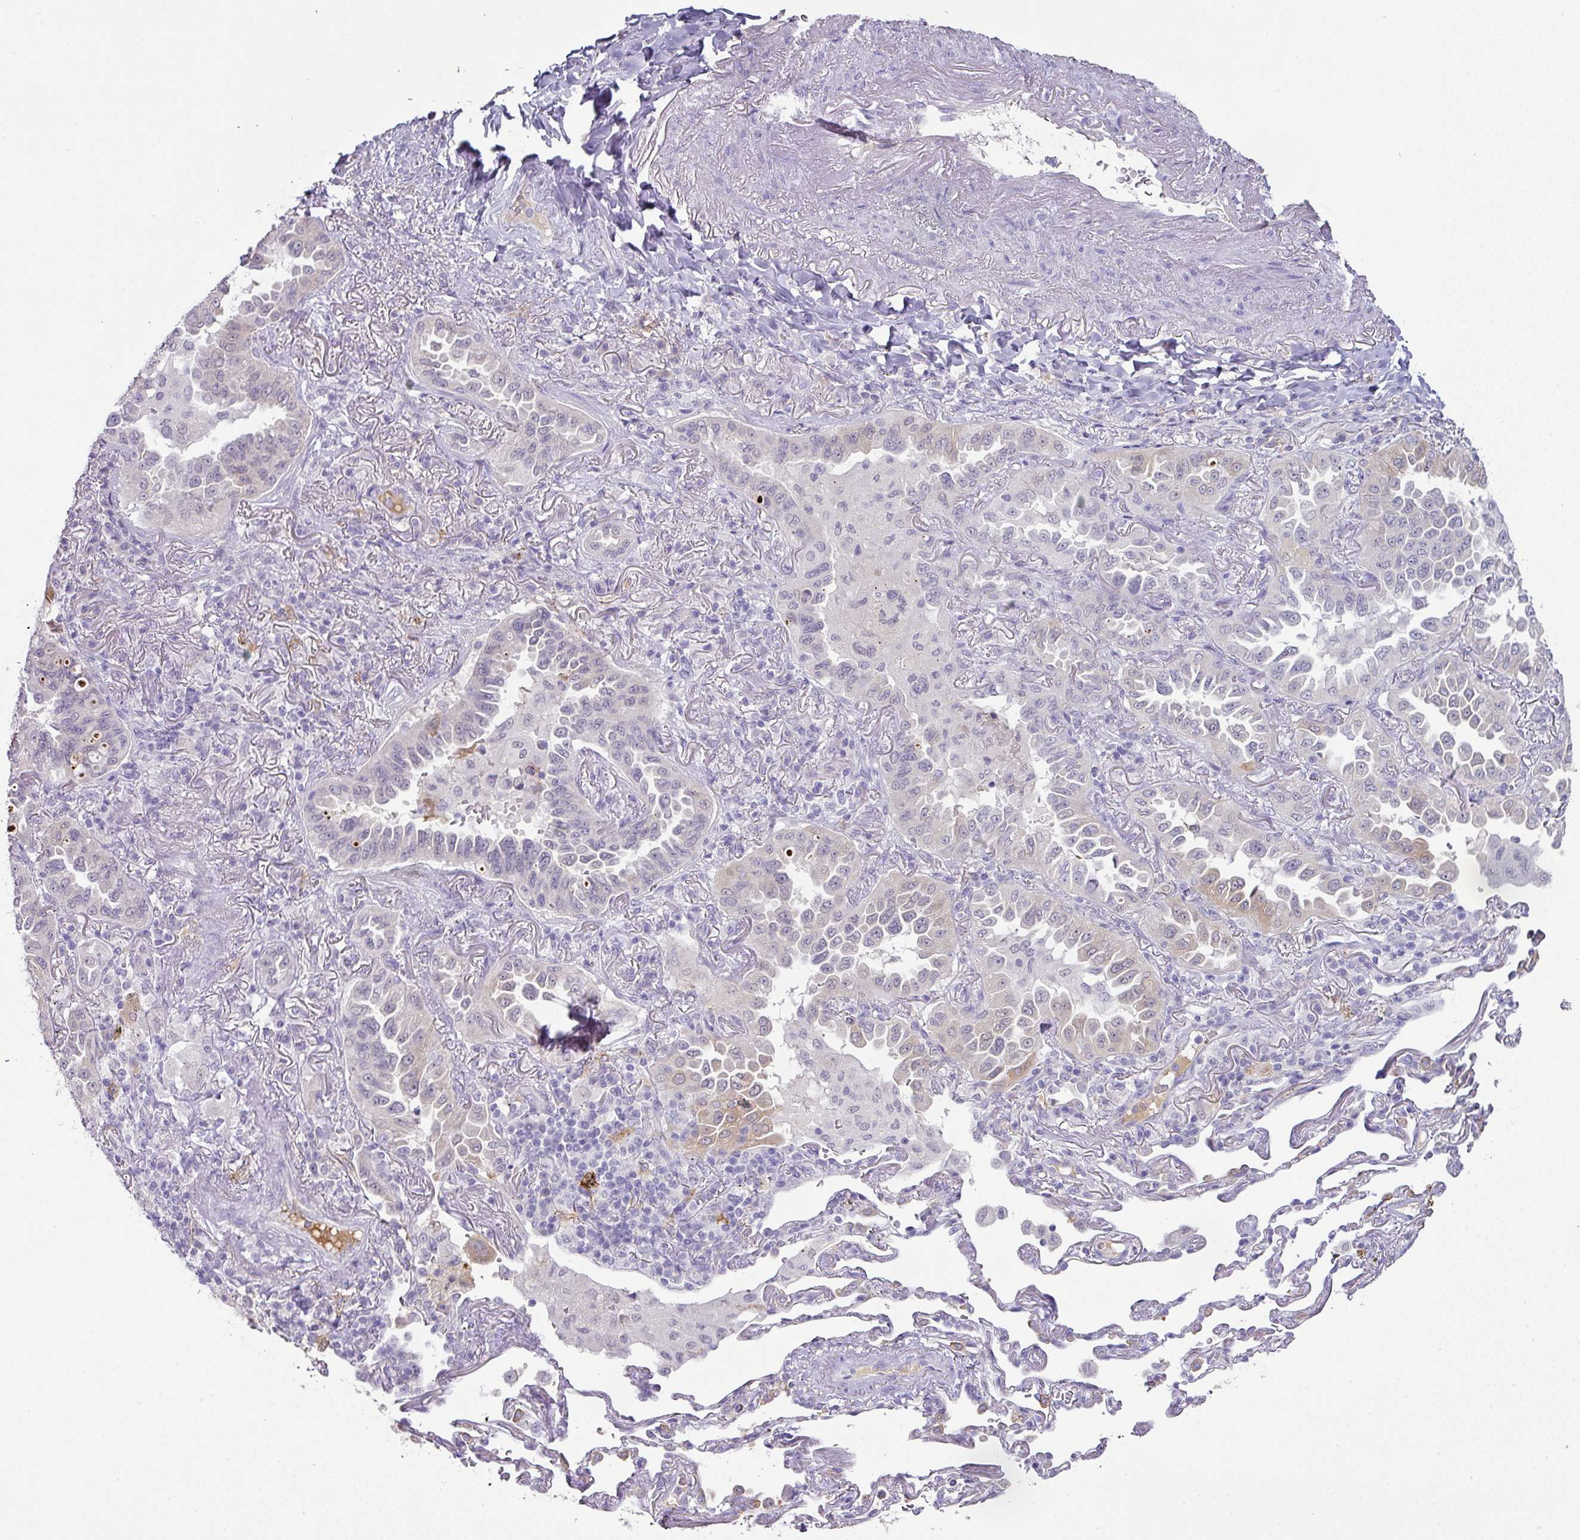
{"staining": {"intensity": "negative", "quantity": "none", "location": "none"}, "tissue": "lung cancer", "cell_type": "Tumor cells", "image_type": "cancer", "snomed": [{"axis": "morphology", "description": "Adenocarcinoma, NOS"}, {"axis": "topography", "description": "Lung"}], "caption": "Tumor cells are negative for protein expression in human lung cancer. (Brightfield microscopy of DAB (3,3'-diaminobenzidine) IHC at high magnification).", "gene": "FGF17", "patient": {"sex": "female", "age": 69}}